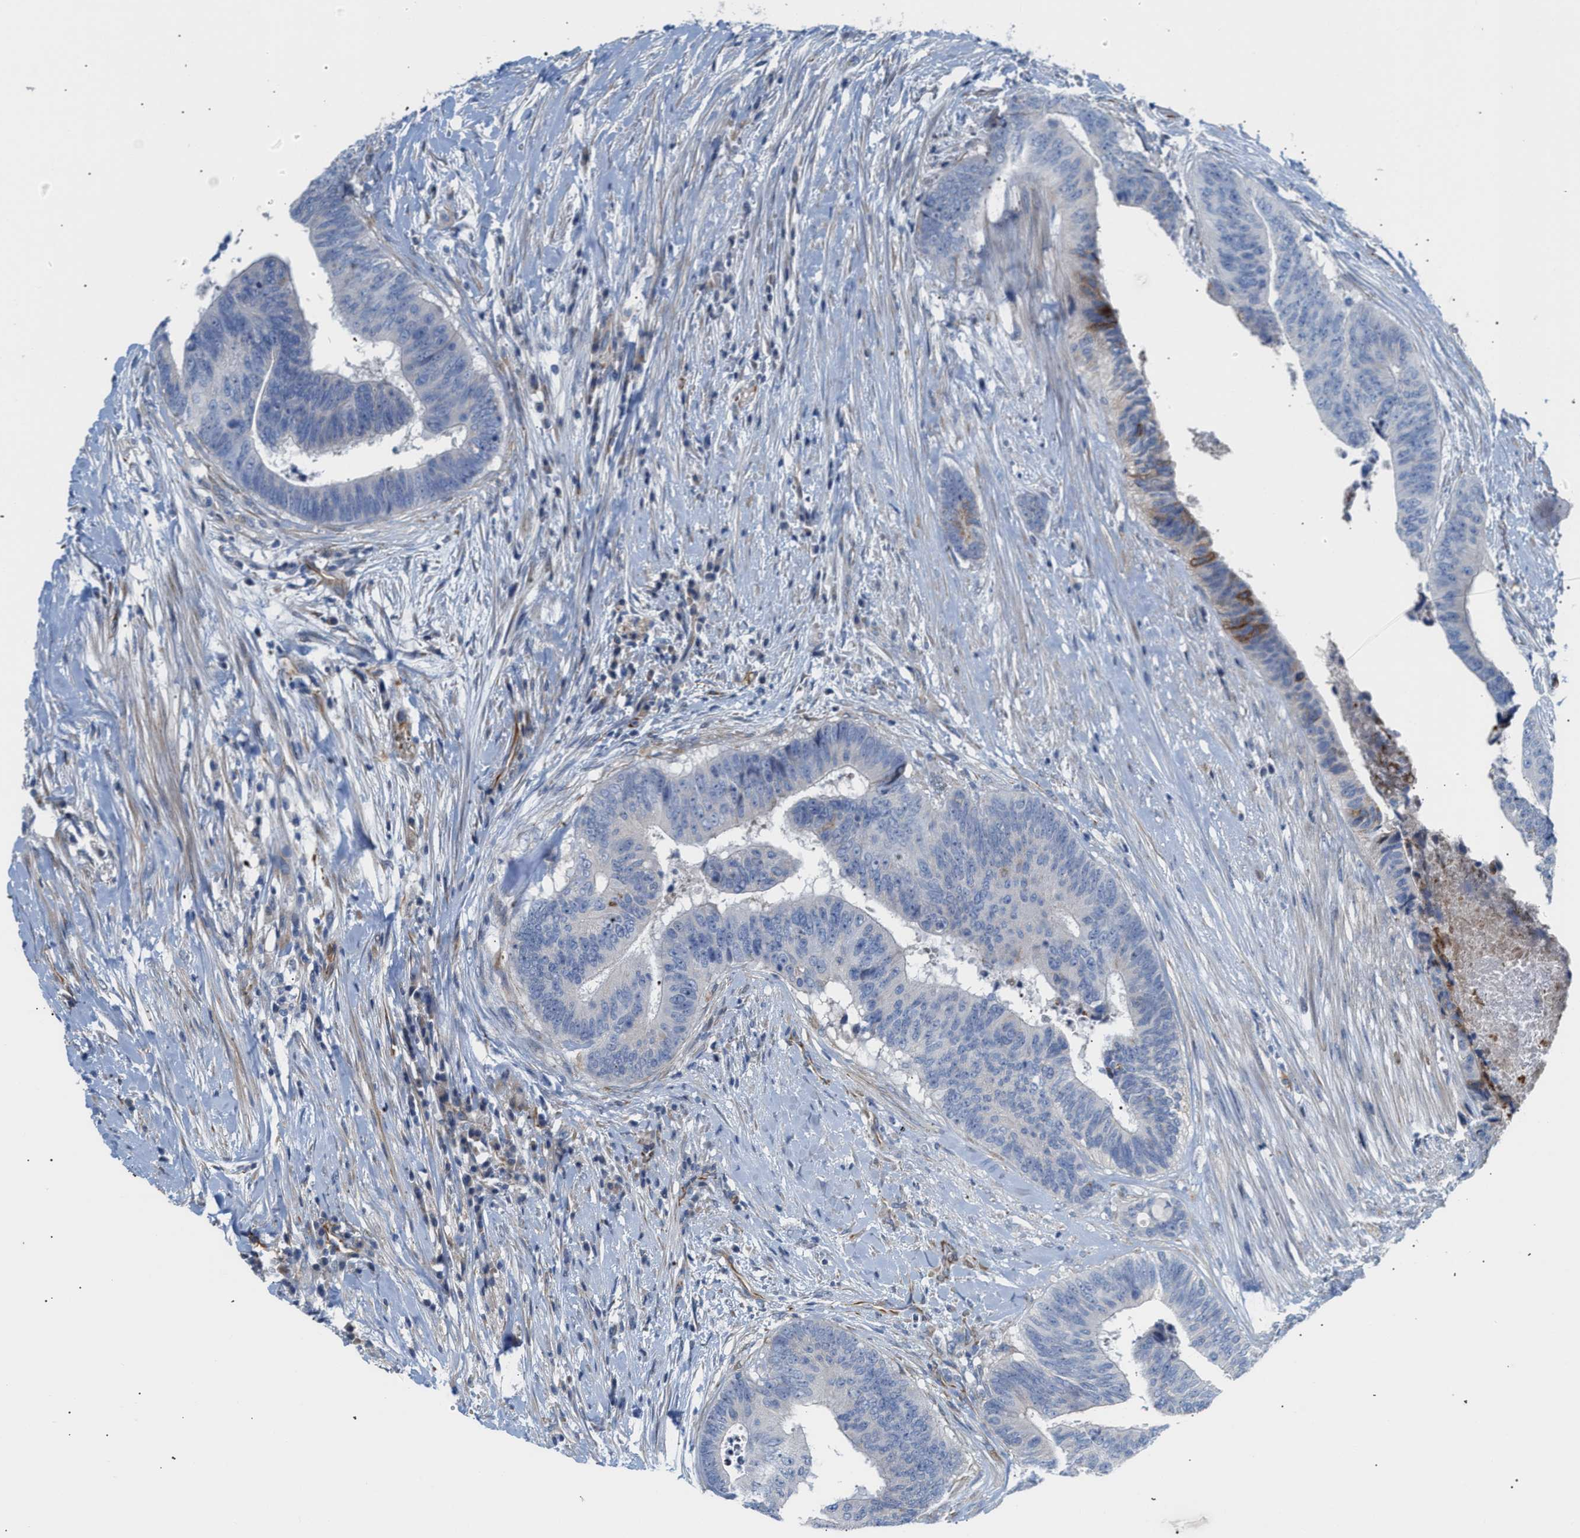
{"staining": {"intensity": "negative", "quantity": "none", "location": "none"}, "tissue": "colorectal cancer", "cell_type": "Tumor cells", "image_type": "cancer", "snomed": [{"axis": "morphology", "description": "Adenocarcinoma, NOS"}, {"axis": "topography", "description": "Rectum"}], "caption": "Immunohistochemistry image of neoplastic tissue: colorectal cancer (adenocarcinoma) stained with DAB (3,3'-diaminobenzidine) demonstrates no significant protein staining in tumor cells. Nuclei are stained in blue.", "gene": "TFPI", "patient": {"sex": "male", "age": 72}}